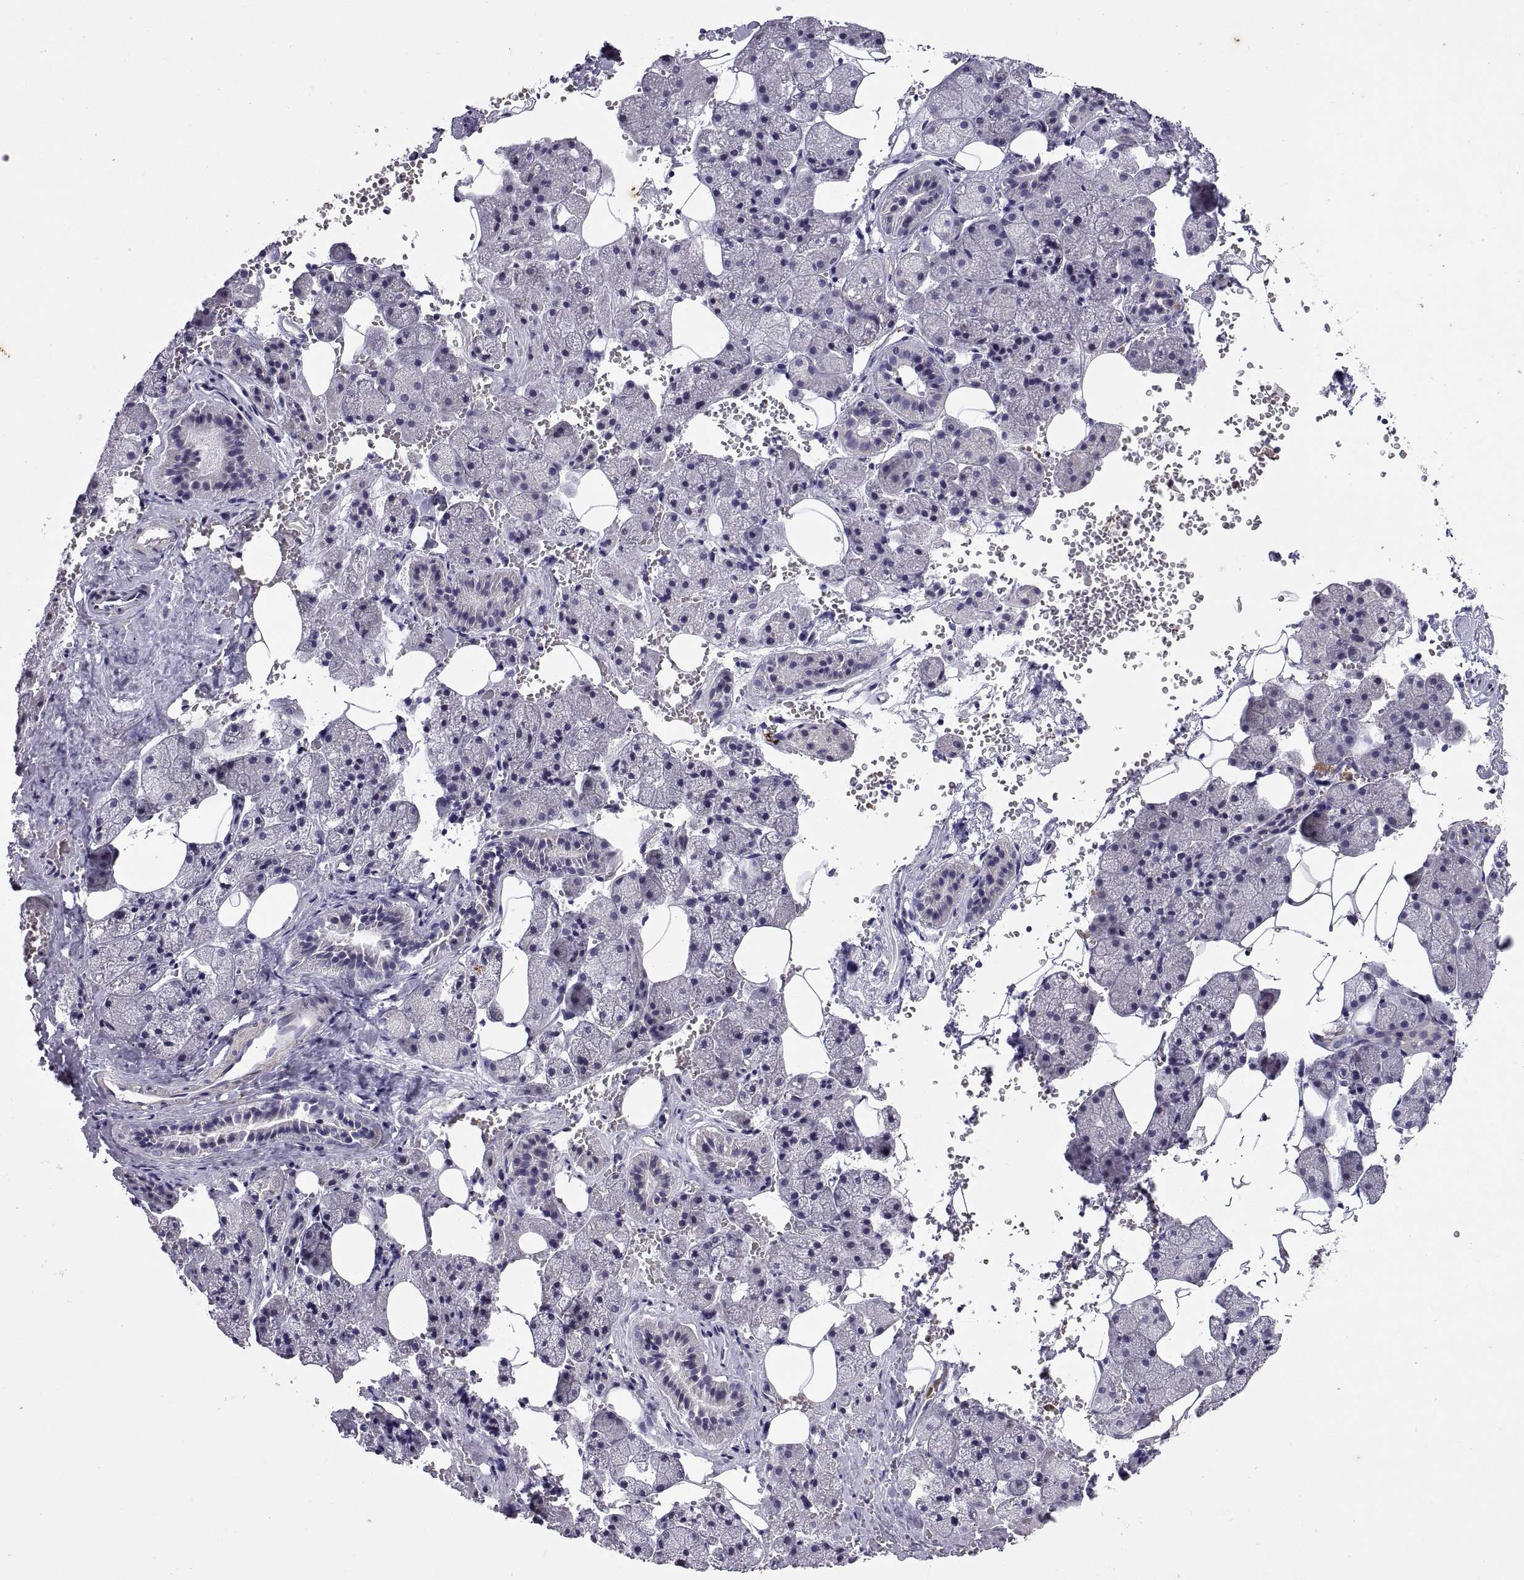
{"staining": {"intensity": "negative", "quantity": "none", "location": "none"}, "tissue": "salivary gland", "cell_type": "Glandular cells", "image_type": "normal", "snomed": [{"axis": "morphology", "description": "Normal tissue, NOS"}, {"axis": "topography", "description": "Salivary gland"}], "caption": "Immunohistochemistry of normal human salivary gland displays no positivity in glandular cells. (DAB IHC, high magnification).", "gene": "DOK3", "patient": {"sex": "male", "age": 38}}